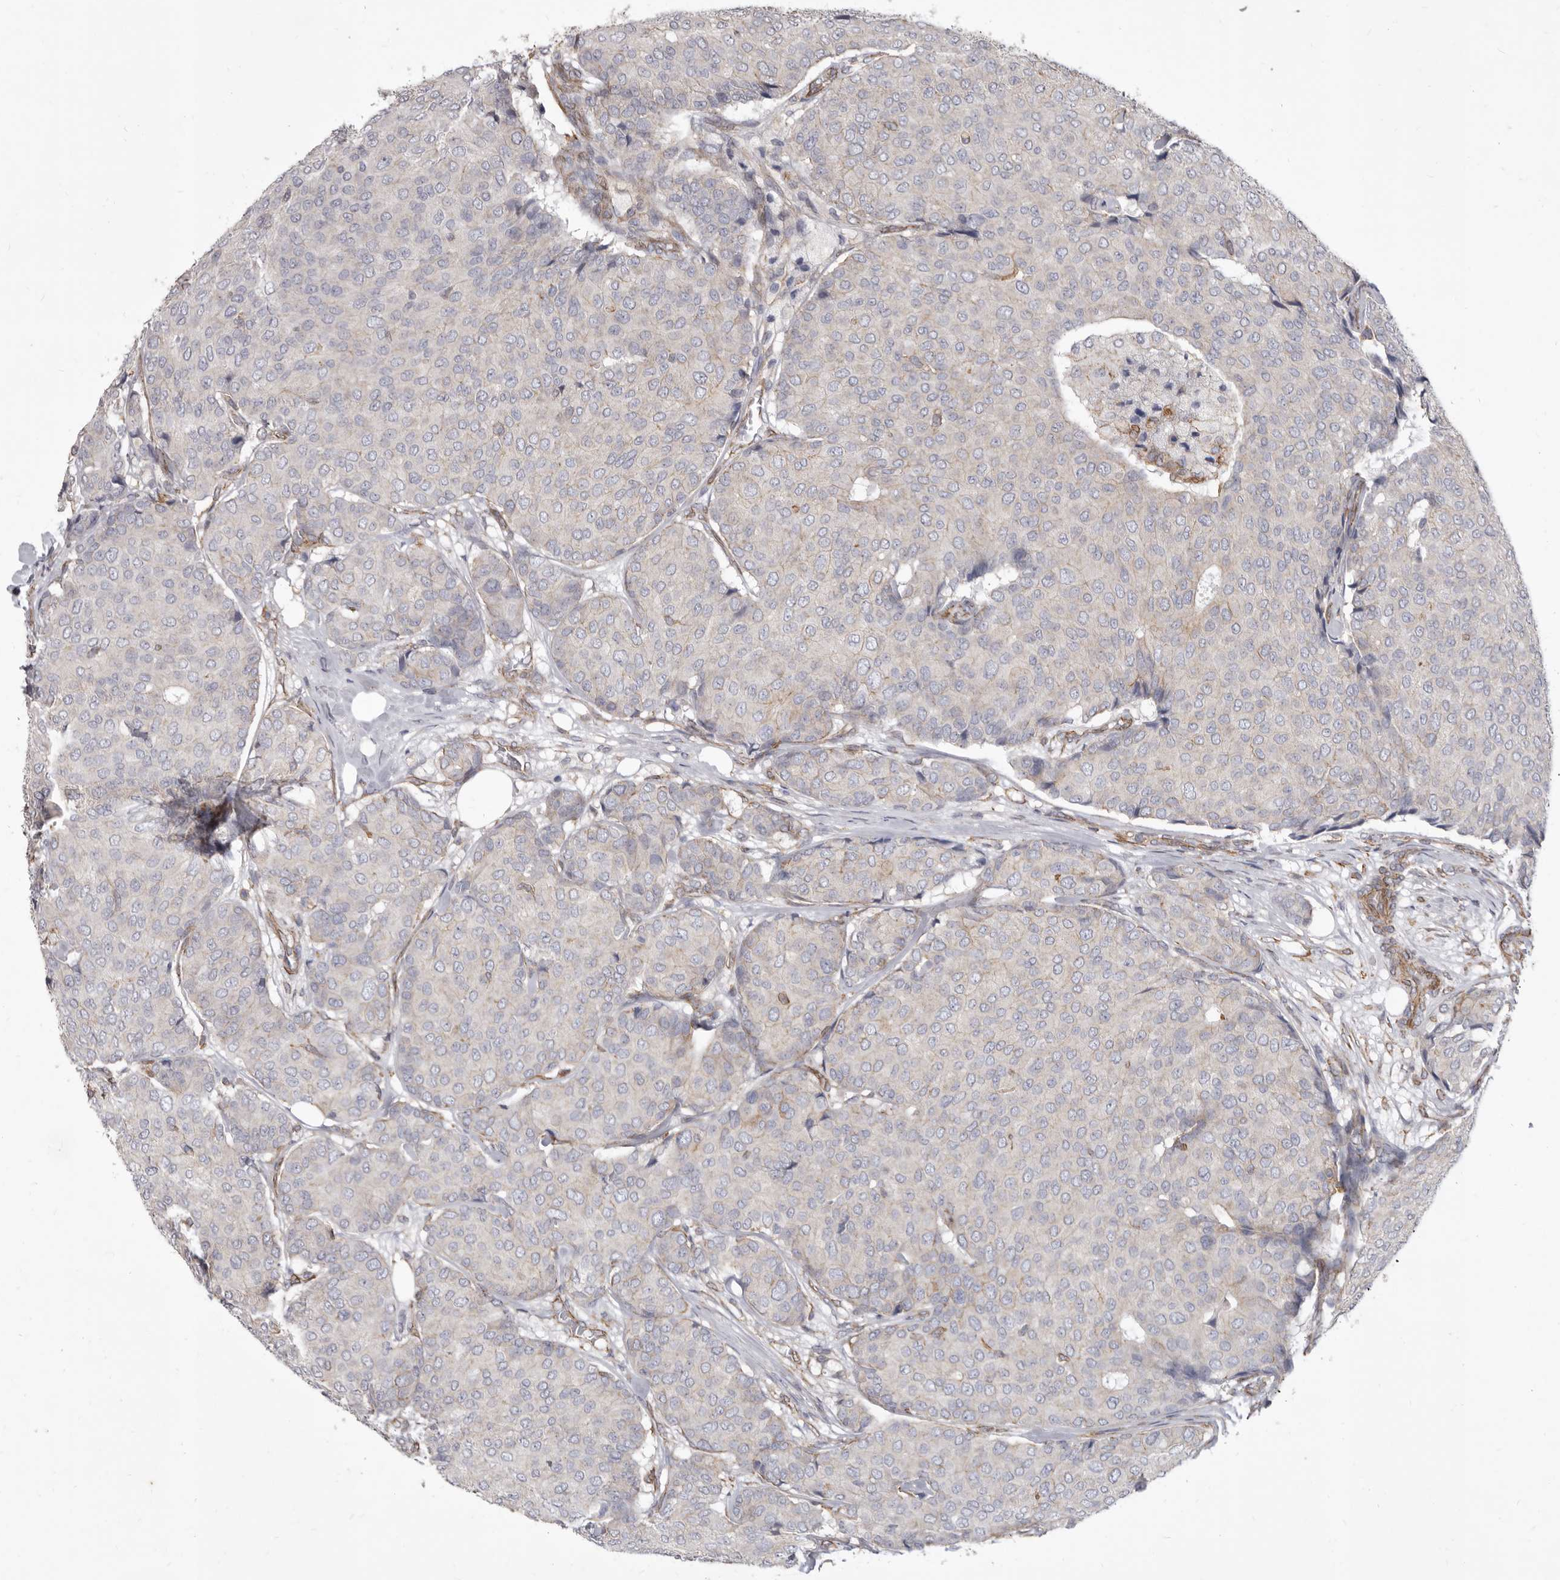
{"staining": {"intensity": "weak", "quantity": "<25%", "location": "cytoplasmic/membranous"}, "tissue": "breast cancer", "cell_type": "Tumor cells", "image_type": "cancer", "snomed": [{"axis": "morphology", "description": "Duct carcinoma"}, {"axis": "topography", "description": "Breast"}], "caption": "High magnification brightfield microscopy of breast cancer stained with DAB (brown) and counterstained with hematoxylin (blue): tumor cells show no significant staining.", "gene": "P2RX6", "patient": {"sex": "female", "age": 75}}